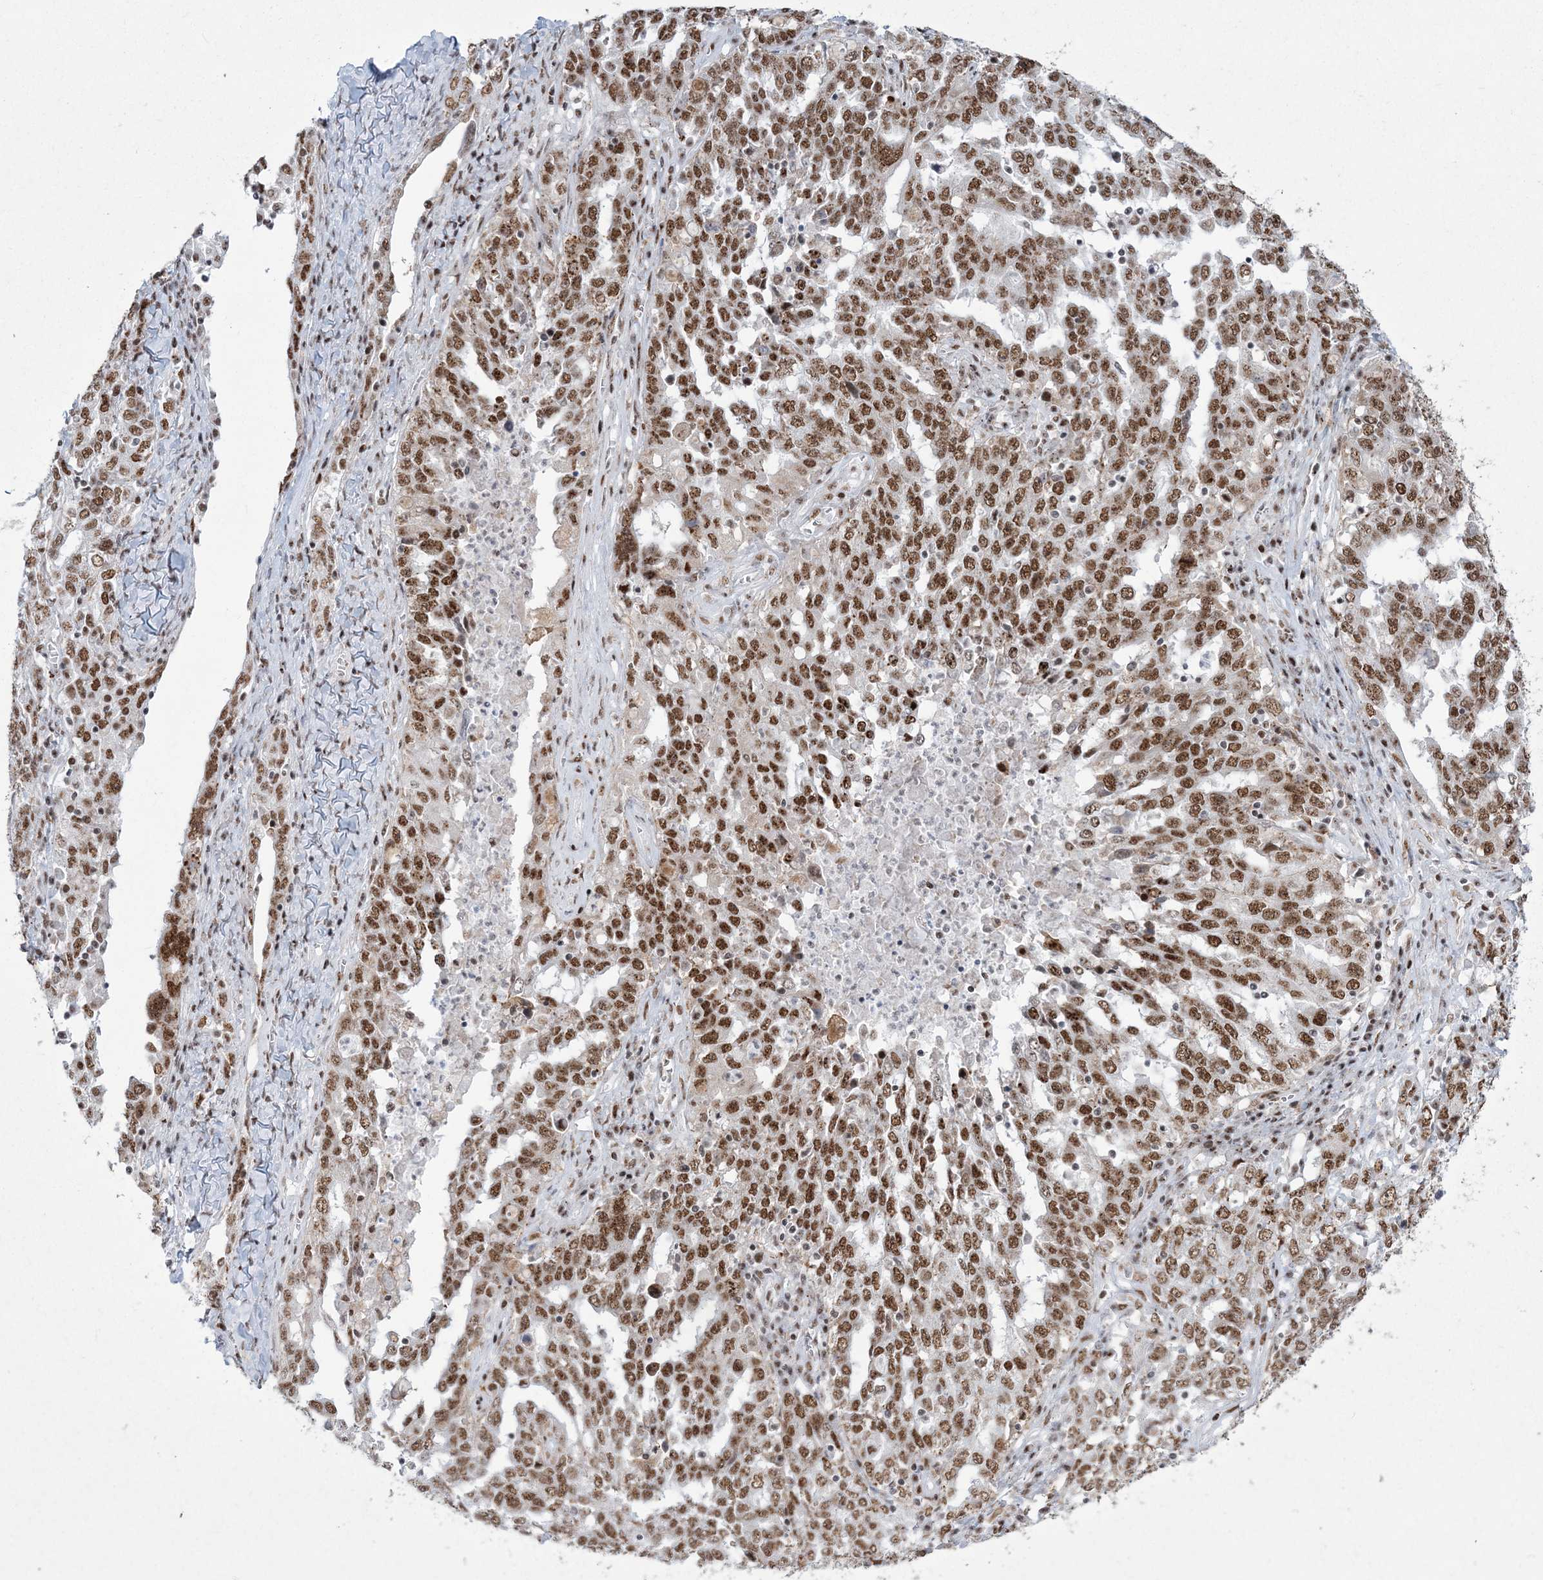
{"staining": {"intensity": "moderate", "quantity": ">75%", "location": "nuclear"}, "tissue": "ovarian cancer", "cell_type": "Tumor cells", "image_type": "cancer", "snomed": [{"axis": "morphology", "description": "Carcinoma, endometroid"}, {"axis": "topography", "description": "Ovary"}], "caption": "Immunohistochemical staining of human ovarian cancer (endometroid carcinoma) exhibits medium levels of moderate nuclear positivity in about >75% of tumor cells. Nuclei are stained in blue.", "gene": "RBM17", "patient": {"sex": "female", "age": 62}}